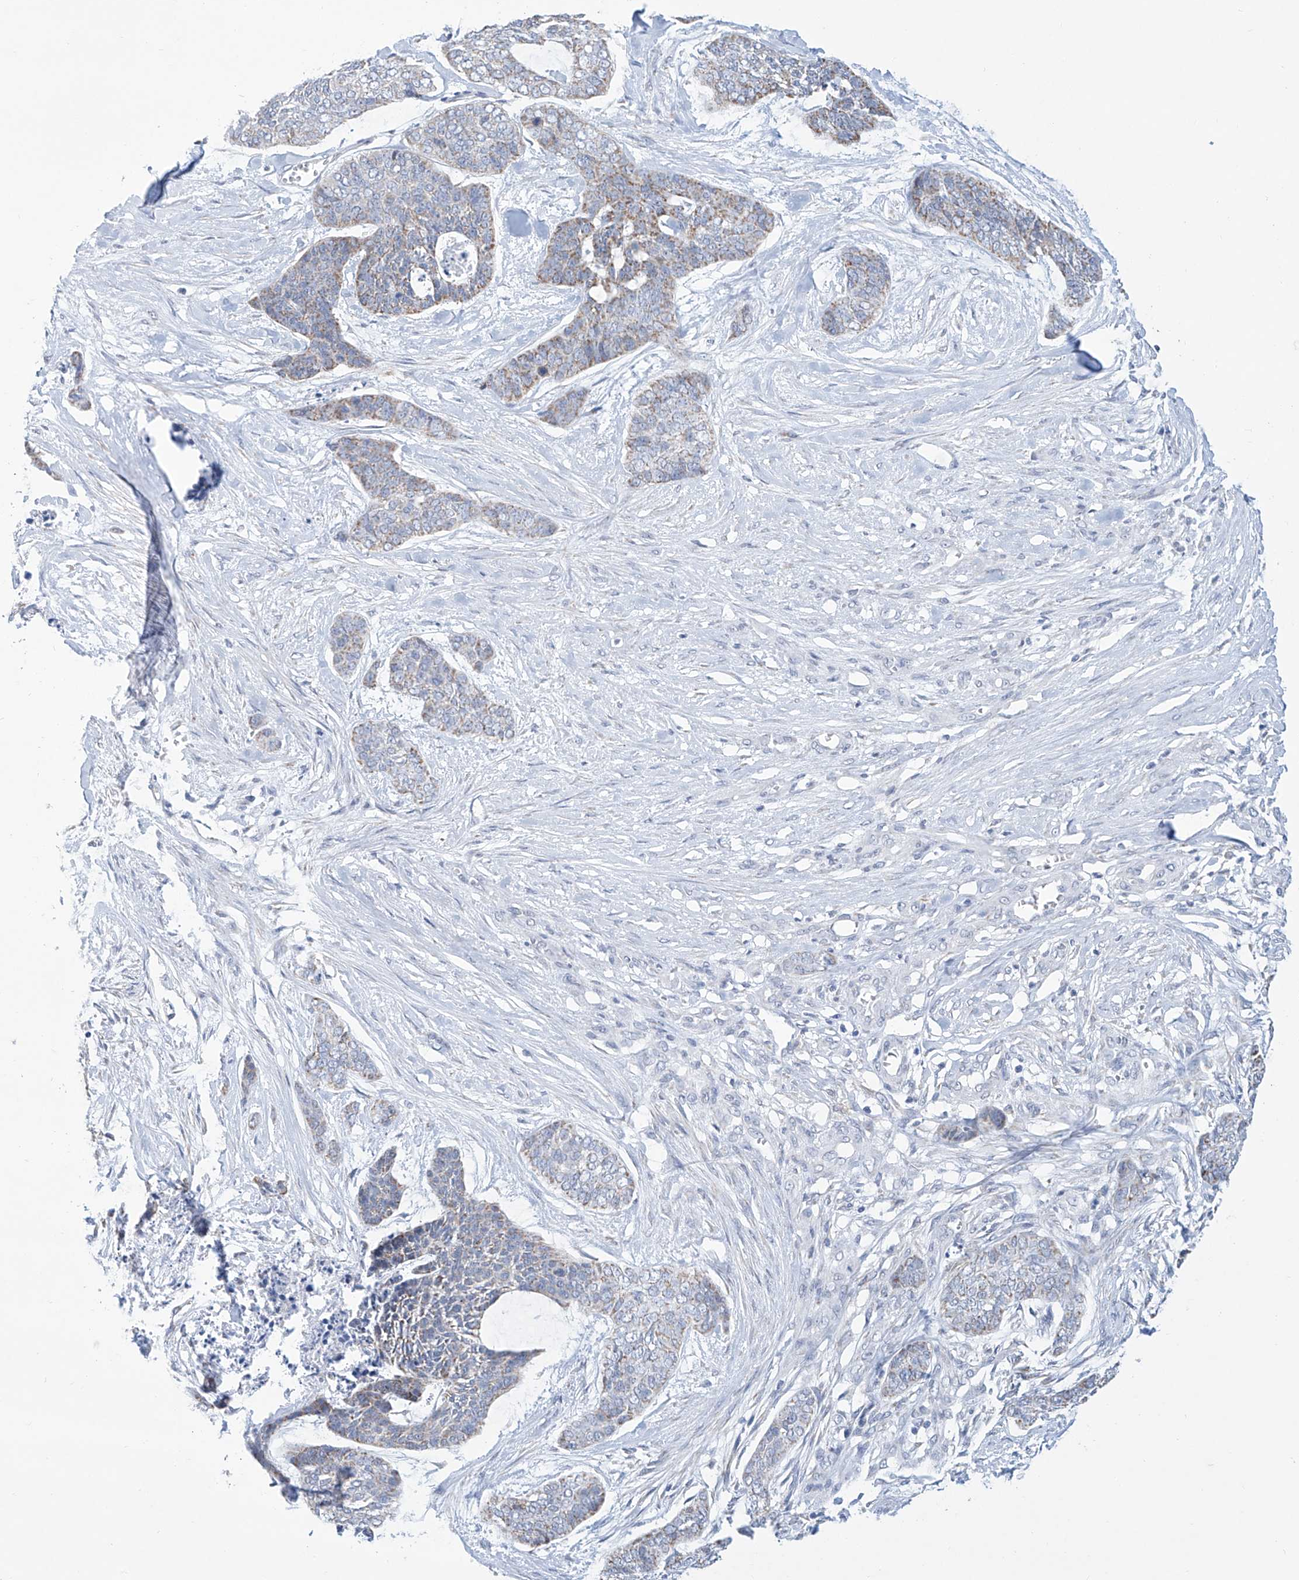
{"staining": {"intensity": "weak", "quantity": "25%-75%", "location": "cytoplasmic/membranous"}, "tissue": "skin cancer", "cell_type": "Tumor cells", "image_type": "cancer", "snomed": [{"axis": "morphology", "description": "Basal cell carcinoma"}, {"axis": "topography", "description": "Skin"}], "caption": "Skin cancer (basal cell carcinoma) was stained to show a protein in brown. There is low levels of weak cytoplasmic/membranous staining in approximately 25%-75% of tumor cells.", "gene": "ALDH6A1", "patient": {"sex": "female", "age": 64}}